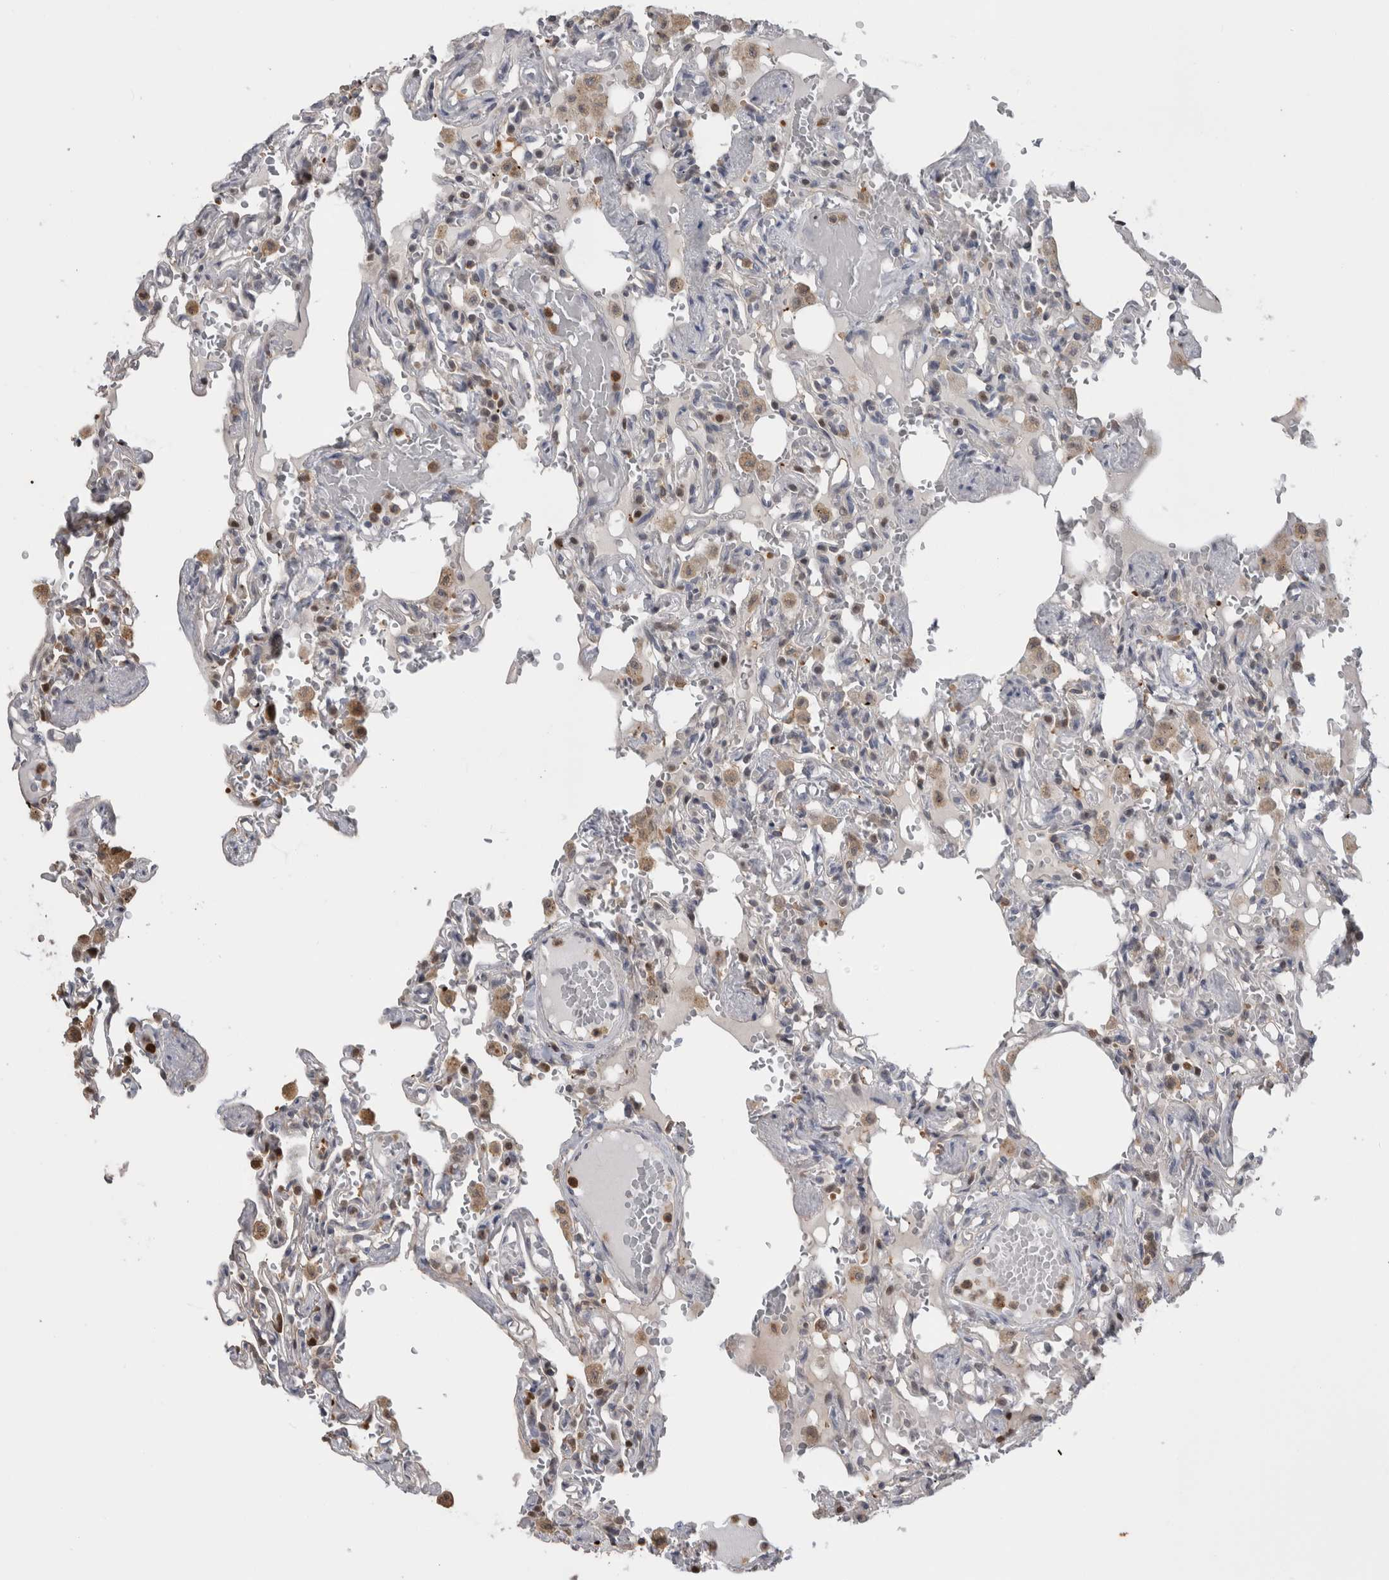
{"staining": {"intensity": "moderate", "quantity": "25%-75%", "location": "cytoplasmic/membranous,nuclear"}, "tissue": "lung", "cell_type": "Alveolar cells", "image_type": "normal", "snomed": [{"axis": "morphology", "description": "Normal tissue, NOS"}, {"axis": "topography", "description": "Lung"}], "caption": "Alveolar cells reveal moderate cytoplasmic/membranous,nuclear positivity in approximately 25%-75% of cells in unremarkable lung. Immunohistochemistry (ihc) stains the protein in brown and the nuclei are stained blue.", "gene": "USH1G", "patient": {"sex": "male", "age": 21}}